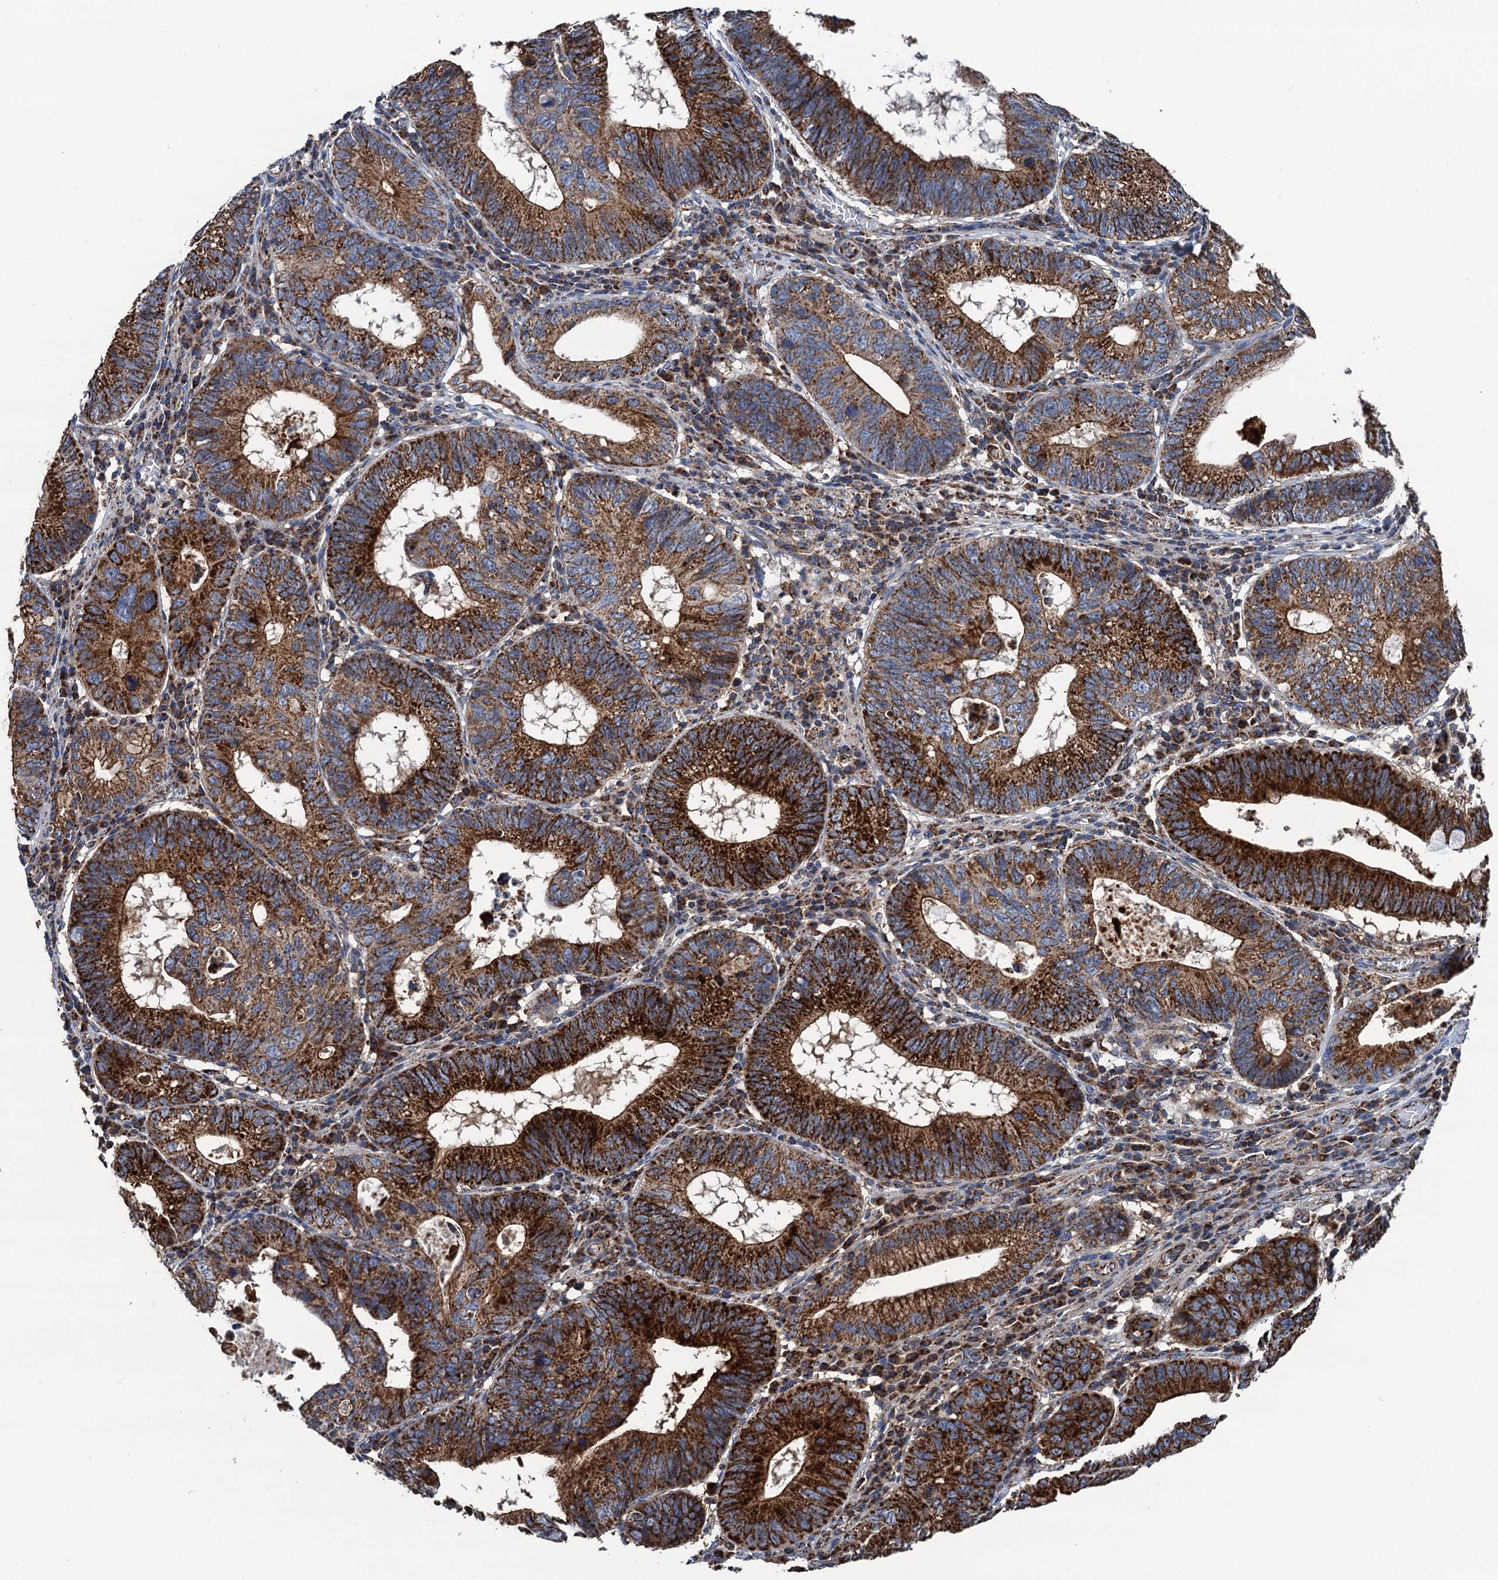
{"staining": {"intensity": "strong", "quantity": ">75%", "location": "cytoplasmic/membranous"}, "tissue": "stomach cancer", "cell_type": "Tumor cells", "image_type": "cancer", "snomed": [{"axis": "morphology", "description": "Adenocarcinoma, NOS"}, {"axis": "topography", "description": "Stomach"}], "caption": "Immunohistochemistry of stomach cancer (adenocarcinoma) displays high levels of strong cytoplasmic/membranous expression in about >75% of tumor cells.", "gene": "DGLUCY", "patient": {"sex": "male", "age": 59}}